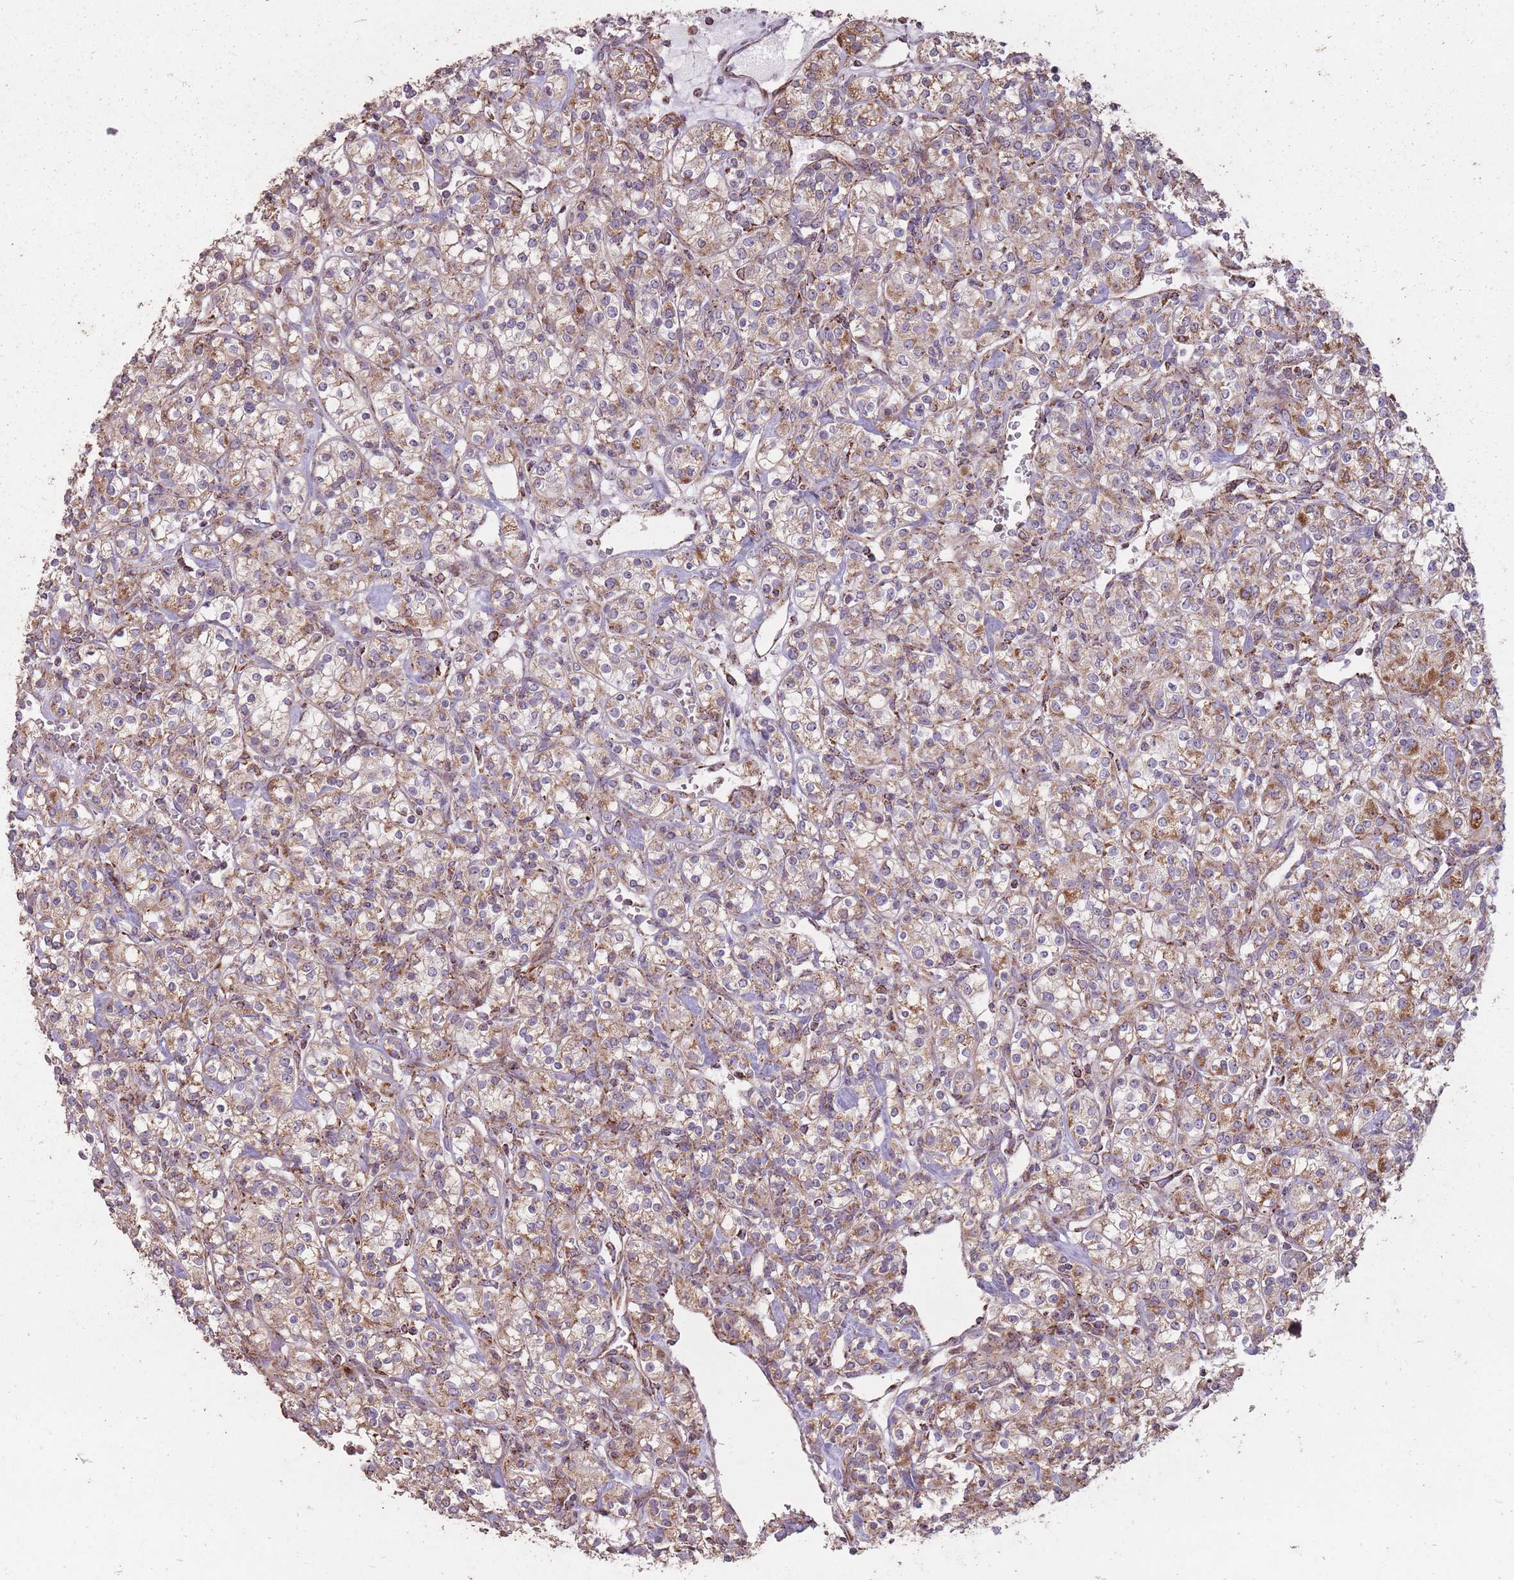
{"staining": {"intensity": "moderate", "quantity": "25%-75%", "location": "cytoplasmic/membranous"}, "tissue": "renal cancer", "cell_type": "Tumor cells", "image_type": "cancer", "snomed": [{"axis": "morphology", "description": "Adenocarcinoma, NOS"}, {"axis": "topography", "description": "Kidney"}], "caption": "Moderate cytoplasmic/membranous staining is identified in approximately 25%-75% of tumor cells in adenocarcinoma (renal).", "gene": "CNOT8", "patient": {"sex": "male", "age": 77}}